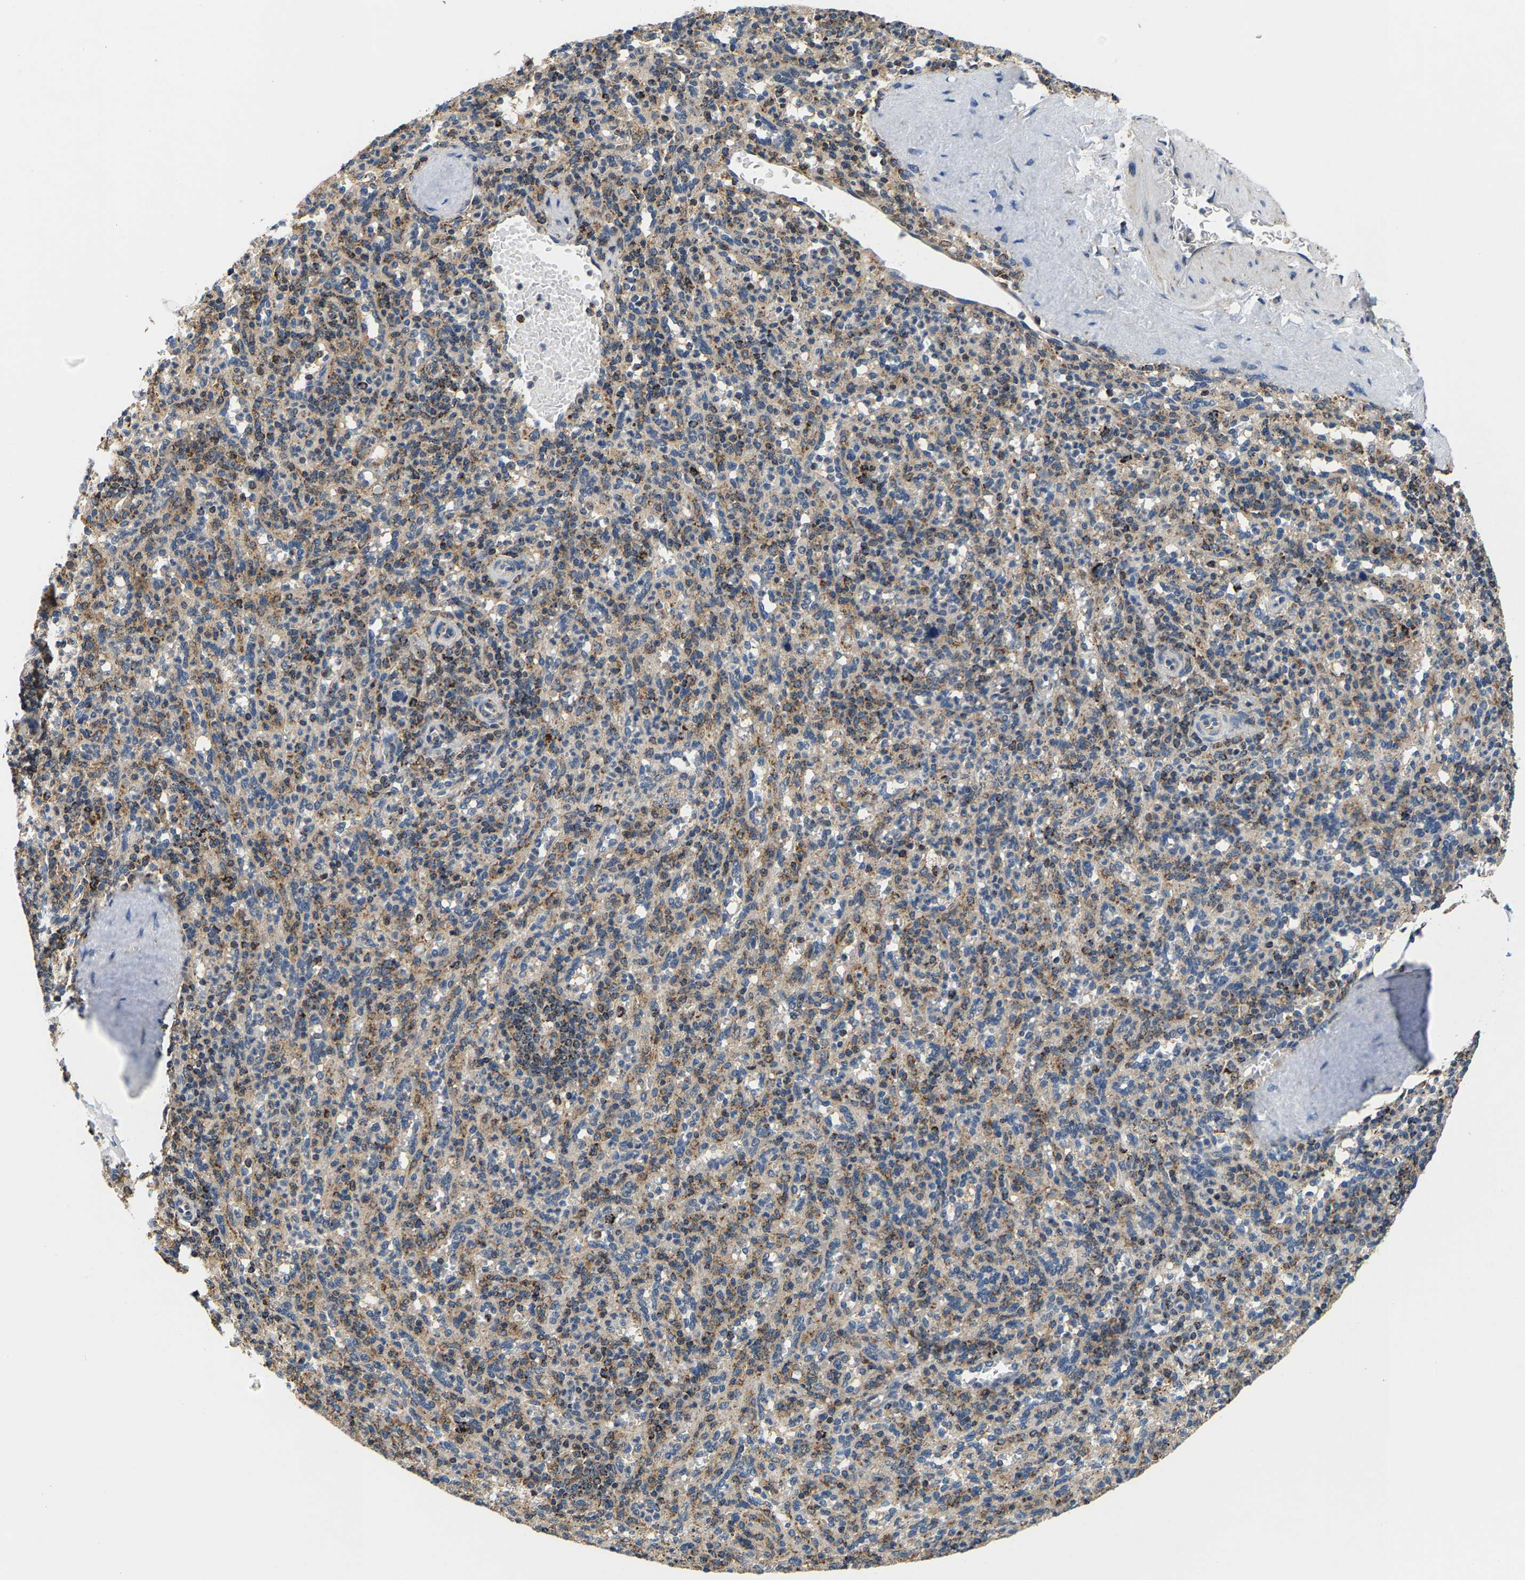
{"staining": {"intensity": "moderate", "quantity": "25%-75%", "location": "cytoplasmic/membranous"}, "tissue": "spleen", "cell_type": "Cells in red pulp", "image_type": "normal", "snomed": [{"axis": "morphology", "description": "Normal tissue, NOS"}, {"axis": "topography", "description": "Spleen"}], "caption": "The histopathology image shows a brown stain indicating the presence of a protein in the cytoplasmic/membranous of cells in red pulp in spleen. (DAB (3,3'-diaminobenzidine) IHC with brightfield microscopy, high magnification).", "gene": "SHMT2", "patient": {"sex": "male", "age": 36}}